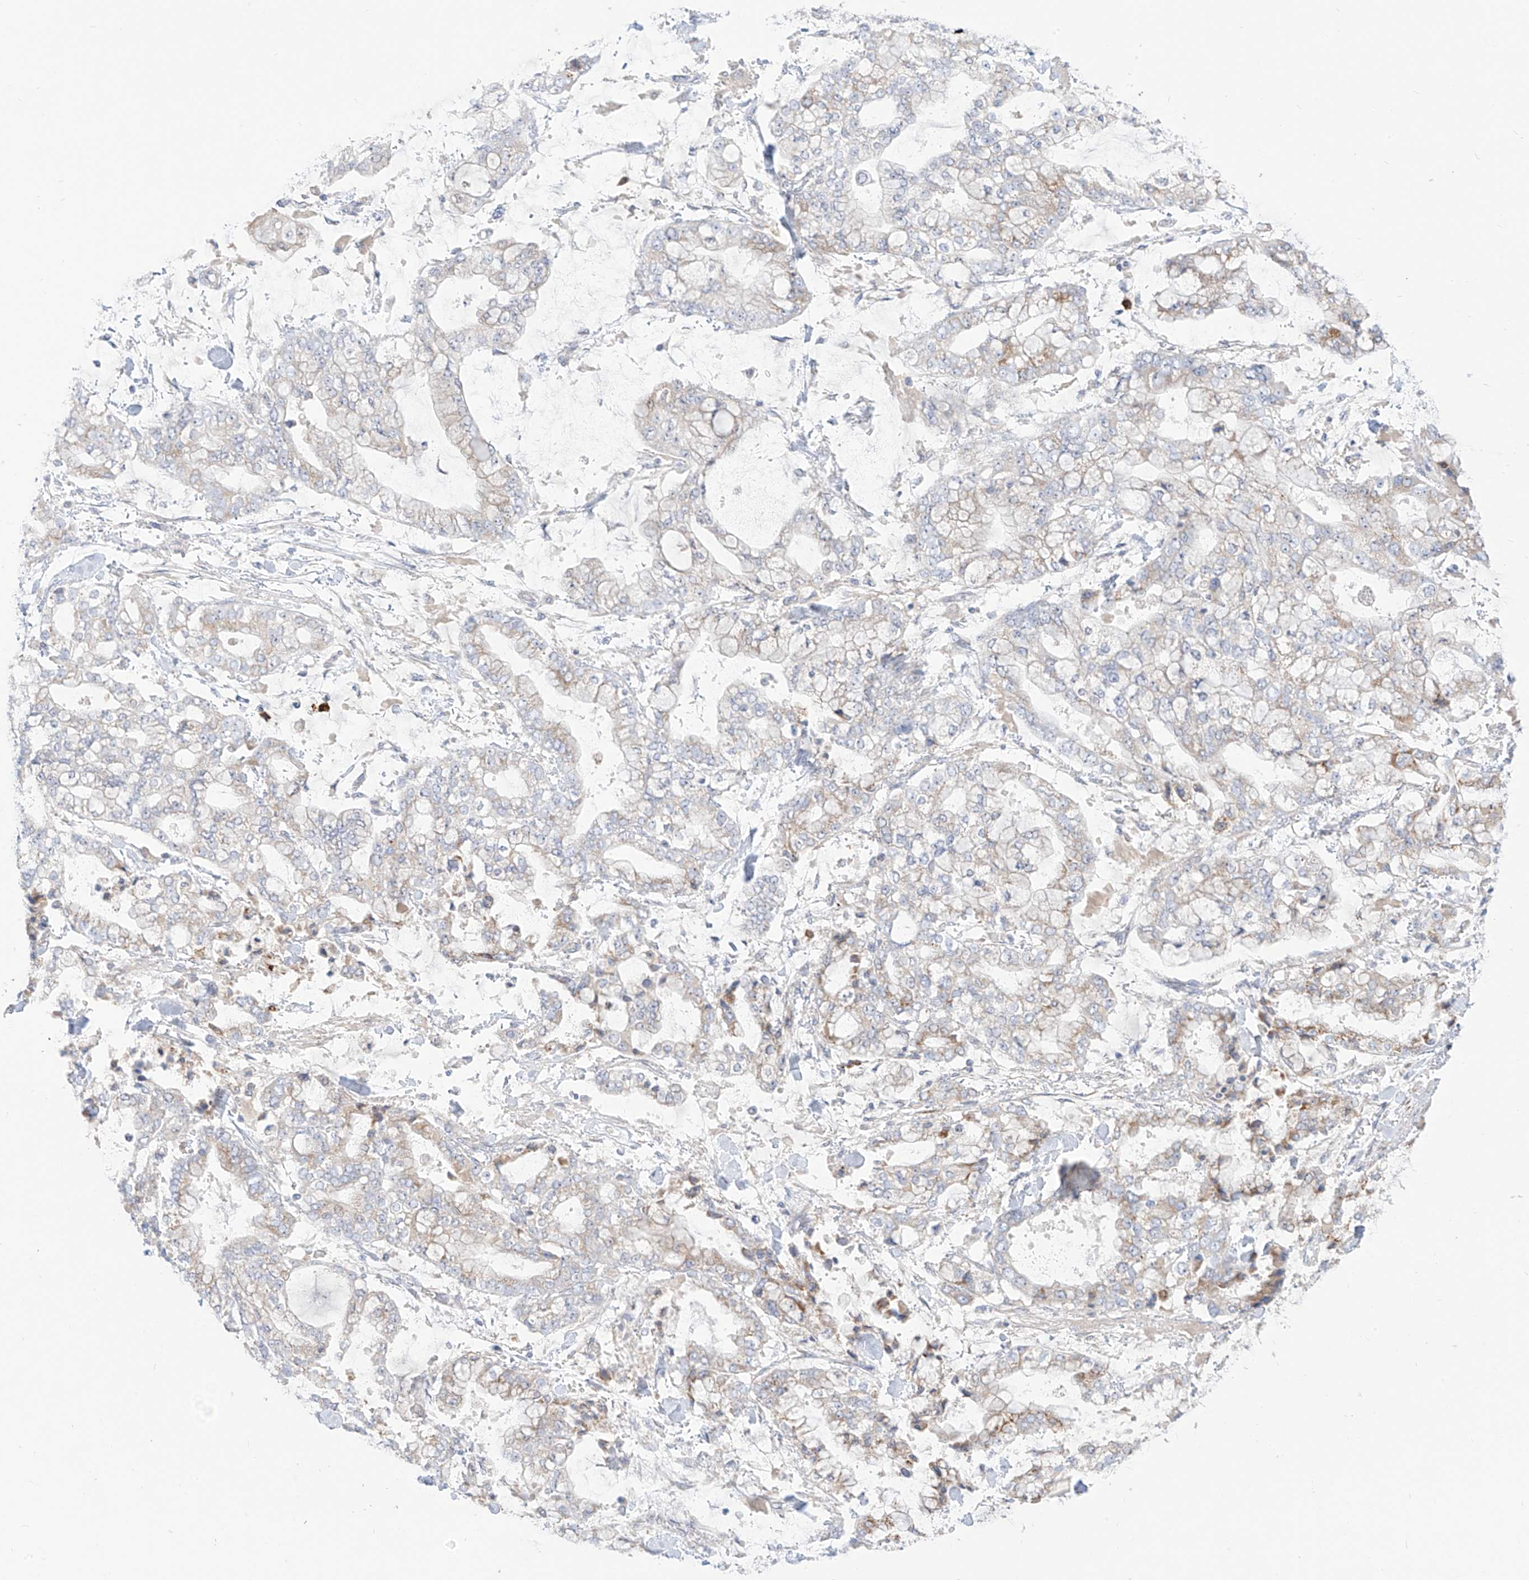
{"staining": {"intensity": "weak", "quantity": "<25%", "location": "cytoplasmic/membranous"}, "tissue": "stomach cancer", "cell_type": "Tumor cells", "image_type": "cancer", "snomed": [{"axis": "morphology", "description": "Normal tissue, NOS"}, {"axis": "morphology", "description": "Adenocarcinoma, NOS"}, {"axis": "topography", "description": "Stomach, upper"}, {"axis": "topography", "description": "Stomach"}], "caption": "The histopathology image displays no staining of tumor cells in stomach cancer (adenocarcinoma).", "gene": "SYTL3", "patient": {"sex": "male", "age": 76}}